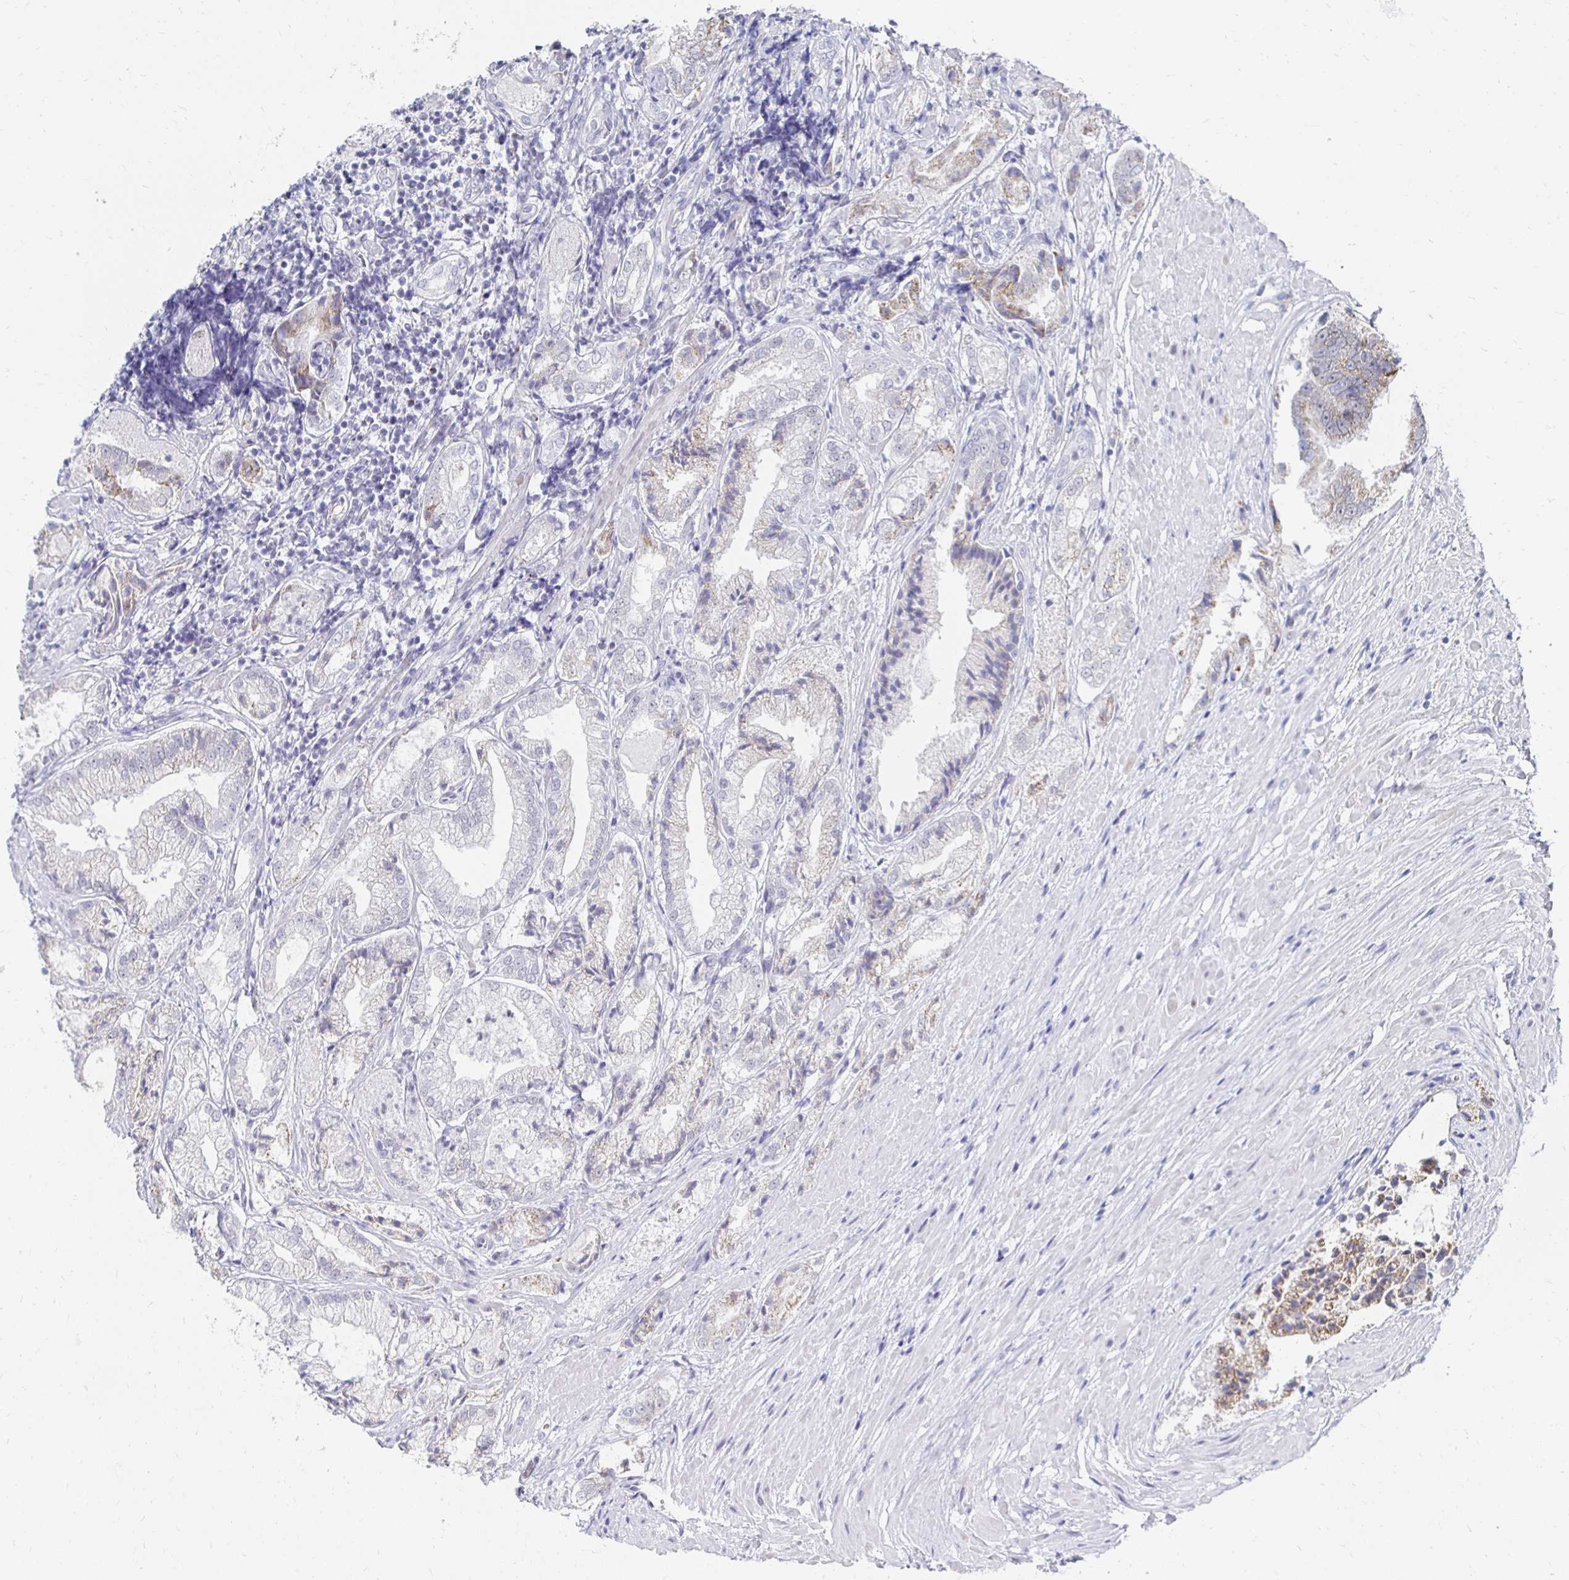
{"staining": {"intensity": "weak", "quantity": "<25%", "location": "cytoplasmic/membranous"}, "tissue": "prostate cancer", "cell_type": "Tumor cells", "image_type": "cancer", "snomed": [{"axis": "morphology", "description": "Adenocarcinoma, High grade"}, {"axis": "topography", "description": "Prostate"}], "caption": "A micrograph of prostate cancer (high-grade adenocarcinoma) stained for a protein shows no brown staining in tumor cells.", "gene": "NOCT", "patient": {"sex": "male", "age": 61}}